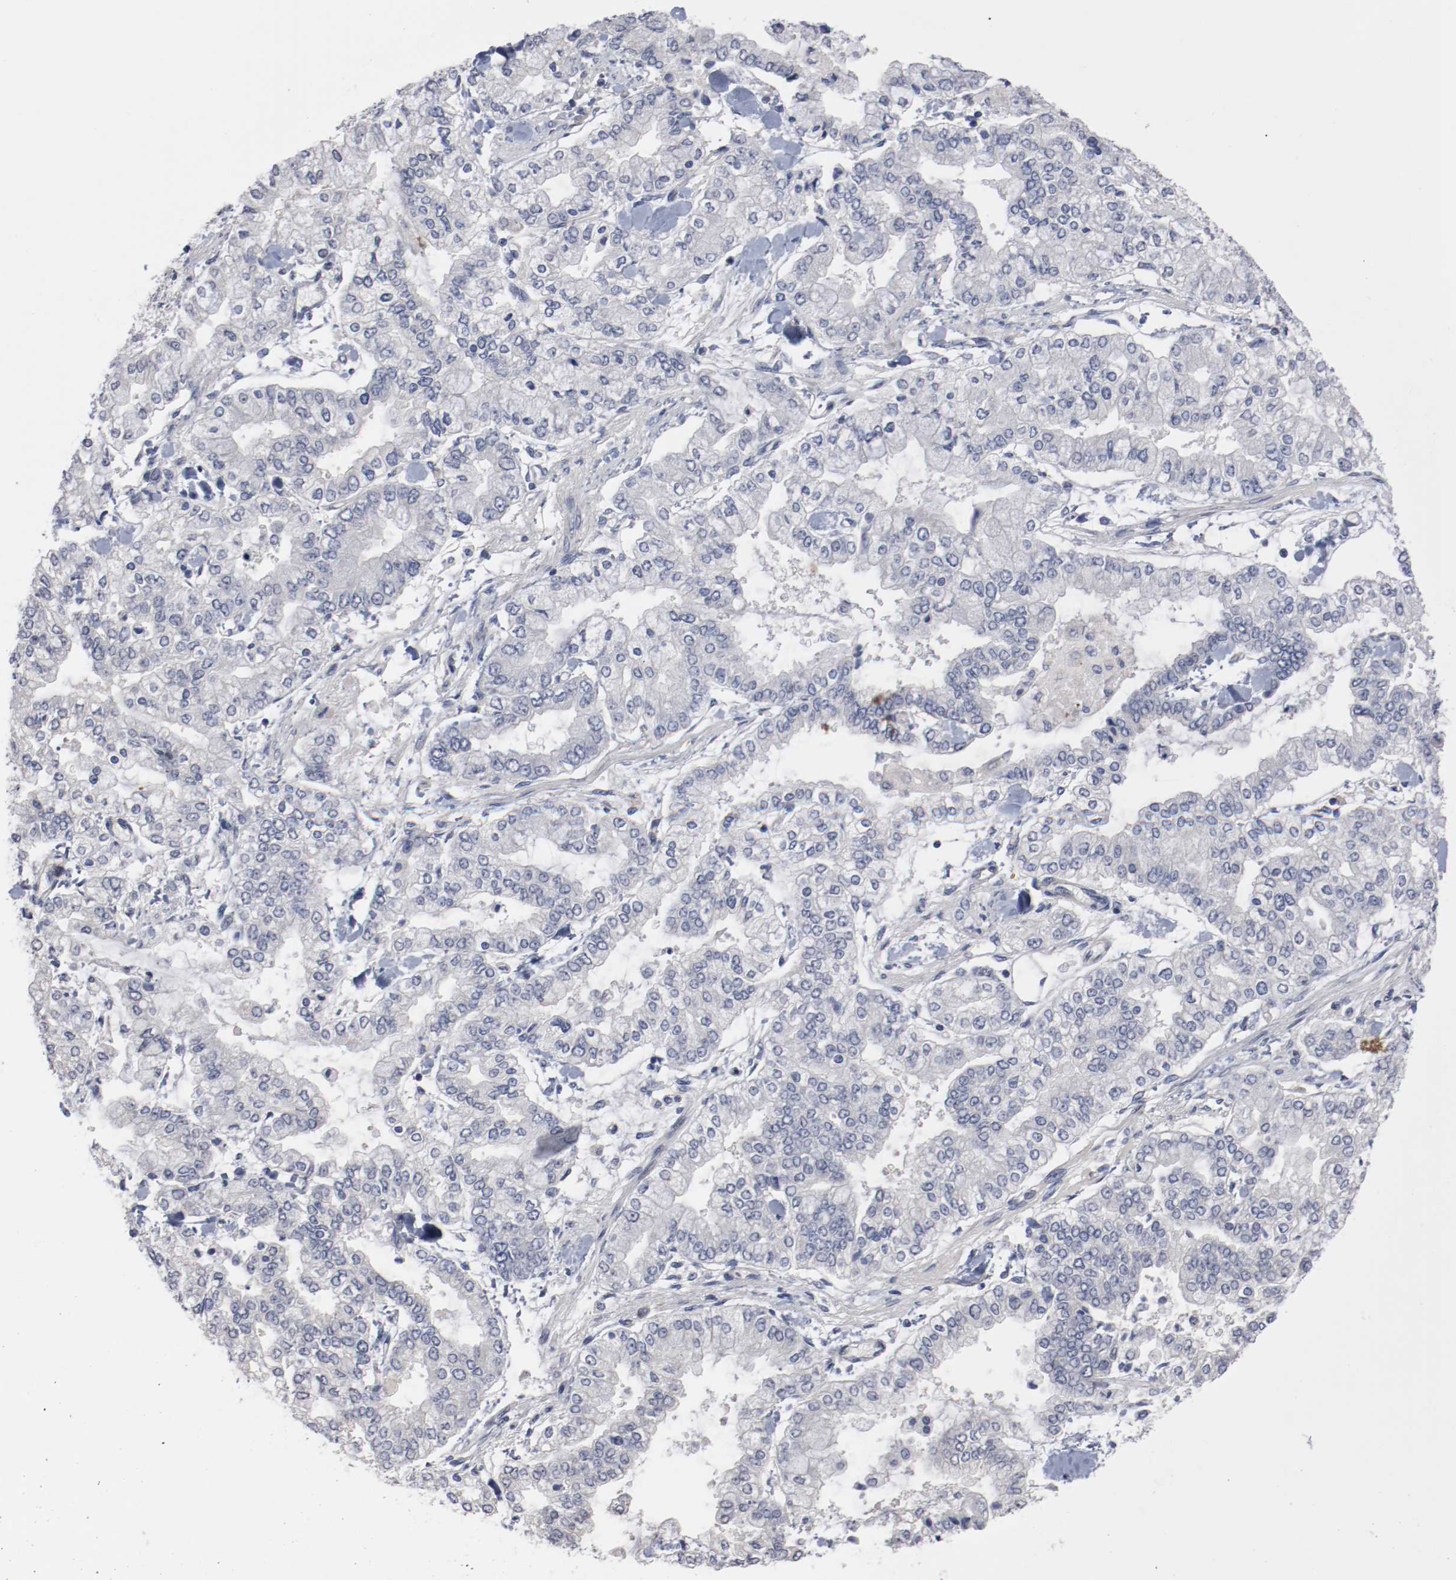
{"staining": {"intensity": "negative", "quantity": "none", "location": "none"}, "tissue": "stomach cancer", "cell_type": "Tumor cells", "image_type": "cancer", "snomed": [{"axis": "morphology", "description": "Normal tissue, NOS"}, {"axis": "morphology", "description": "Adenocarcinoma, NOS"}, {"axis": "topography", "description": "Stomach, upper"}, {"axis": "topography", "description": "Stomach"}], "caption": "A micrograph of human stomach cancer is negative for staining in tumor cells.", "gene": "CBL", "patient": {"sex": "male", "age": 76}}